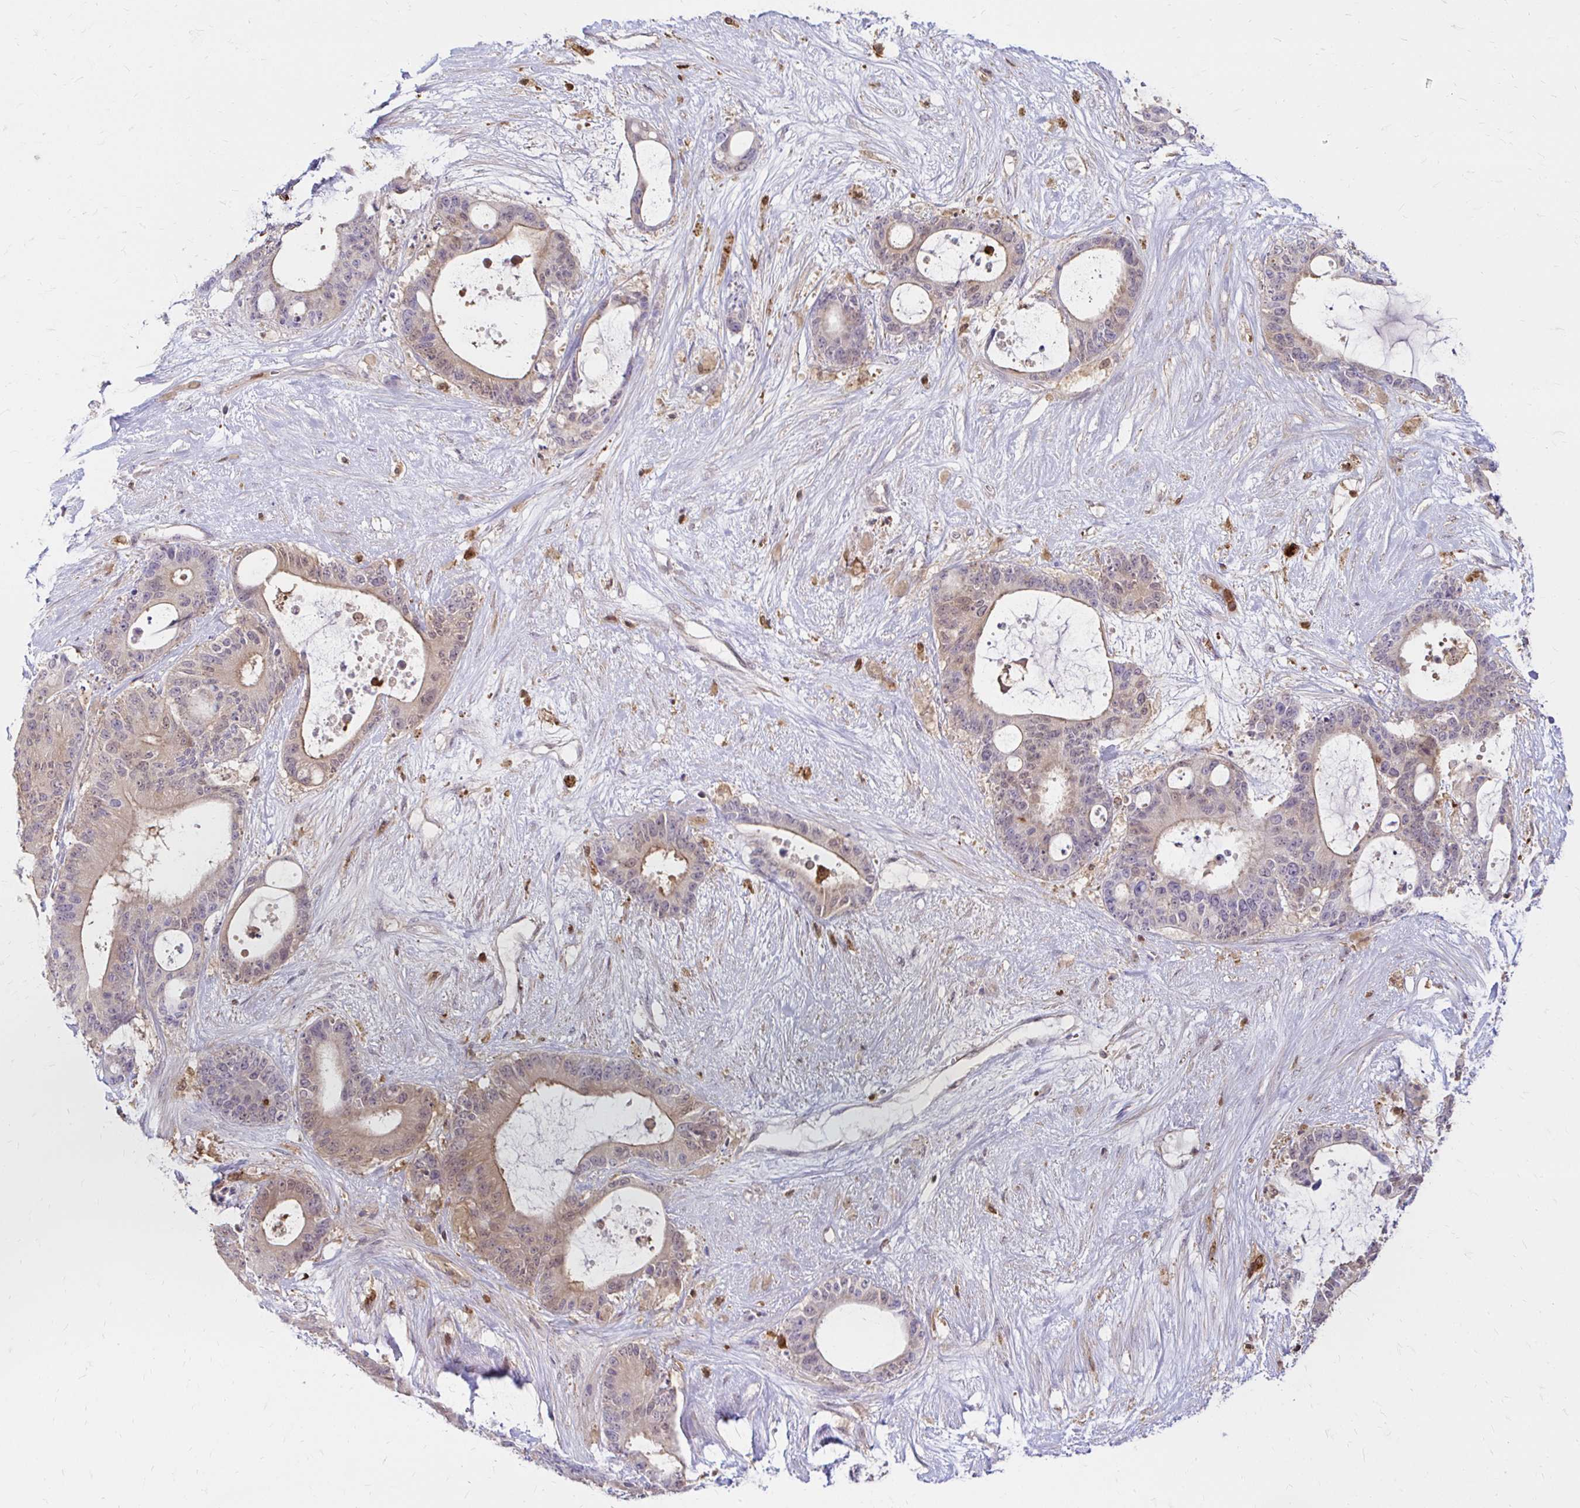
{"staining": {"intensity": "weak", "quantity": "25%-75%", "location": "cytoplasmic/membranous"}, "tissue": "liver cancer", "cell_type": "Tumor cells", "image_type": "cancer", "snomed": [{"axis": "morphology", "description": "Normal tissue, NOS"}, {"axis": "morphology", "description": "Cholangiocarcinoma"}, {"axis": "topography", "description": "Liver"}, {"axis": "topography", "description": "Peripheral nerve tissue"}], "caption": "Protein expression by immunohistochemistry (IHC) reveals weak cytoplasmic/membranous positivity in about 25%-75% of tumor cells in liver cholangiocarcinoma.", "gene": "PYCARD", "patient": {"sex": "female", "age": 73}}